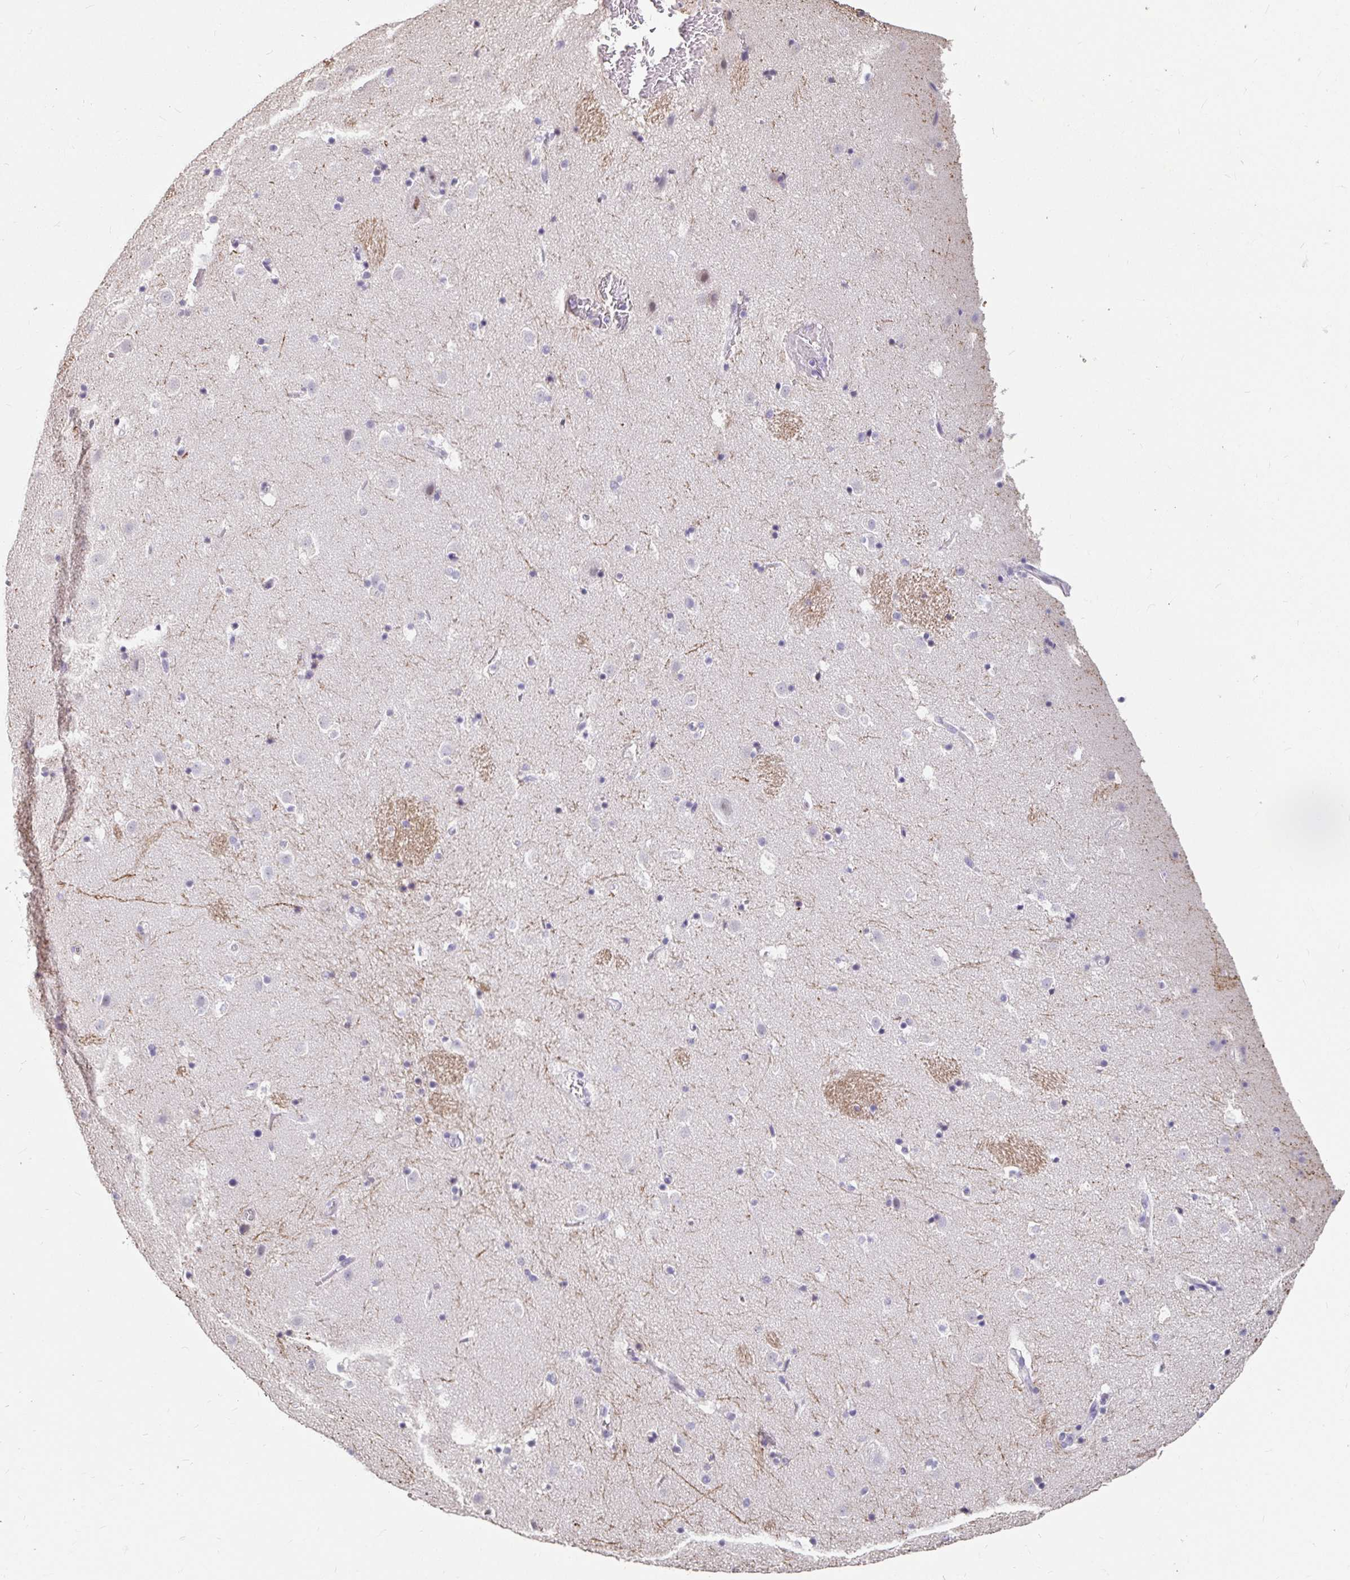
{"staining": {"intensity": "negative", "quantity": "none", "location": "none"}, "tissue": "caudate", "cell_type": "Glial cells", "image_type": "normal", "snomed": [{"axis": "morphology", "description": "Normal tissue, NOS"}, {"axis": "topography", "description": "Lateral ventricle wall"}], "caption": "This is an immunohistochemistry image of normal human caudate. There is no expression in glial cells.", "gene": "ANLN", "patient": {"sex": "male", "age": 37}}